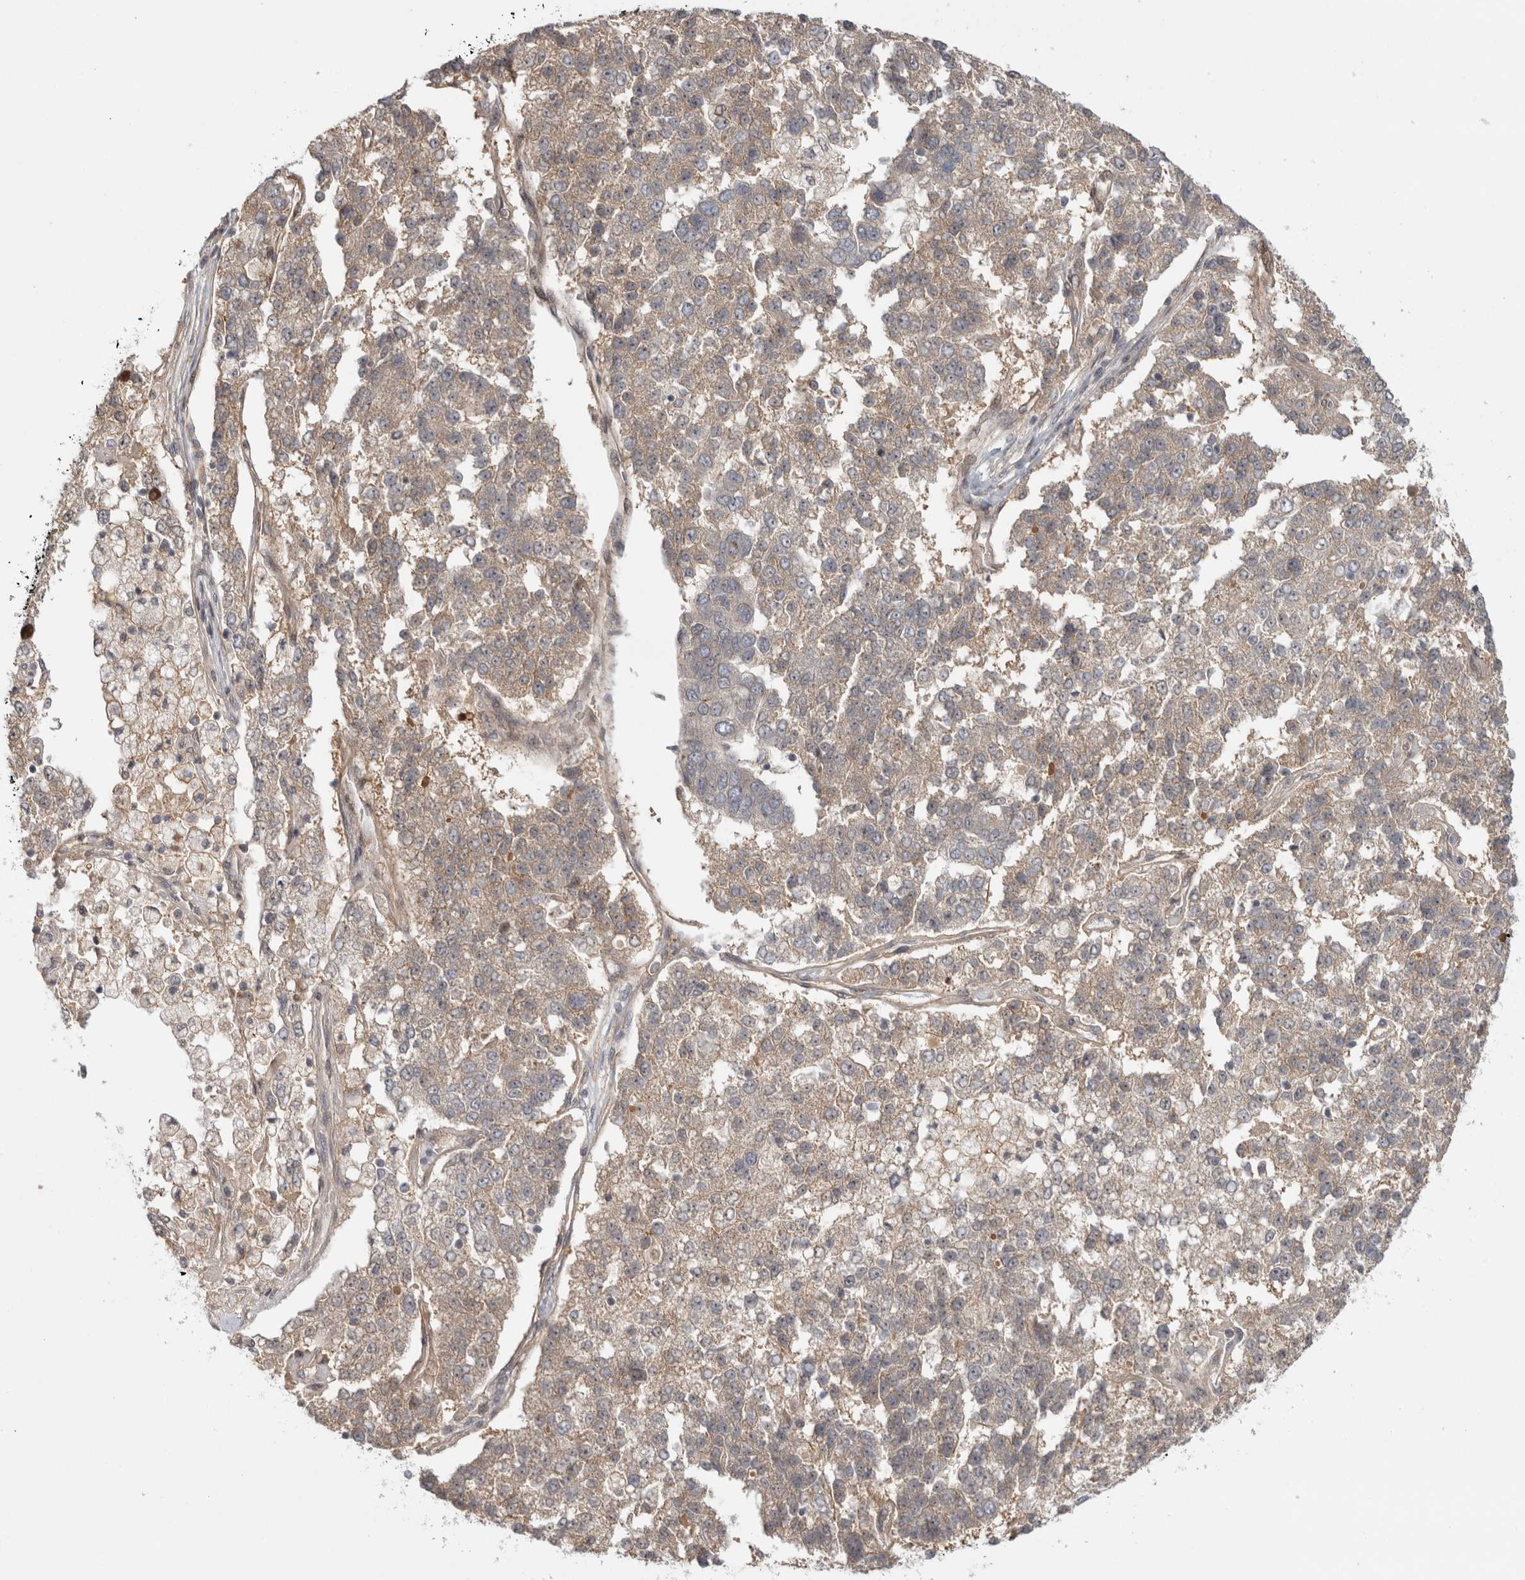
{"staining": {"intensity": "moderate", "quantity": ">75%", "location": "cytoplasmic/membranous"}, "tissue": "pancreatic cancer", "cell_type": "Tumor cells", "image_type": "cancer", "snomed": [{"axis": "morphology", "description": "Adenocarcinoma, NOS"}, {"axis": "topography", "description": "Pancreas"}], "caption": "This photomicrograph demonstrates IHC staining of human adenocarcinoma (pancreatic), with medium moderate cytoplasmic/membranous positivity in approximately >75% of tumor cells.", "gene": "ZNF318", "patient": {"sex": "female", "age": 61}}